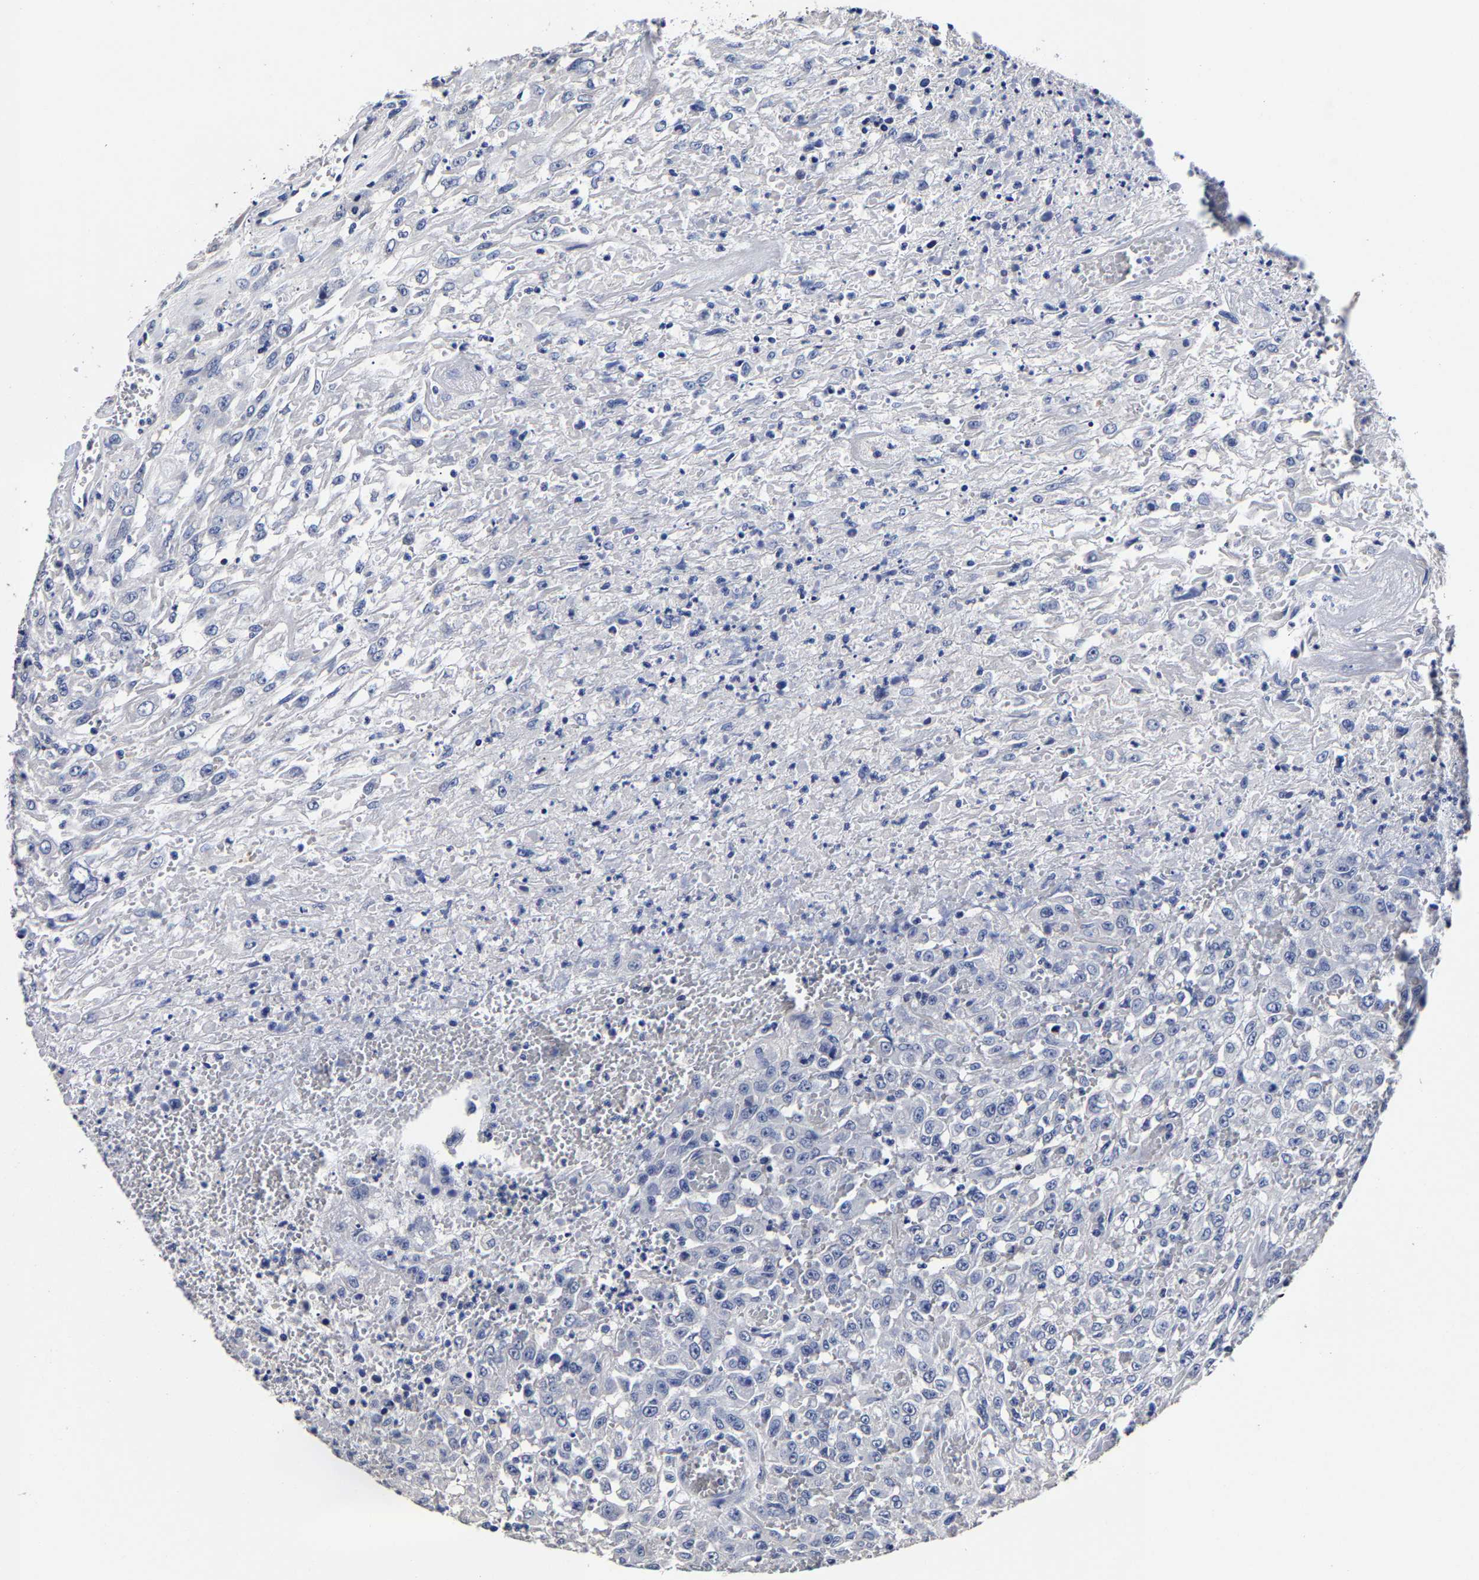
{"staining": {"intensity": "negative", "quantity": "none", "location": "none"}, "tissue": "urothelial cancer", "cell_type": "Tumor cells", "image_type": "cancer", "snomed": [{"axis": "morphology", "description": "Urothelial carcinoma, High grade"}, {"axis": "topography", "description": "Urinary bladder"}], "caption": "Protein analysis of high-grade urothelial carcinoma reveals no significant expression in tumor cells.", "gene": "AKAP4", "patient": {"sex": "male", "age": 46}}